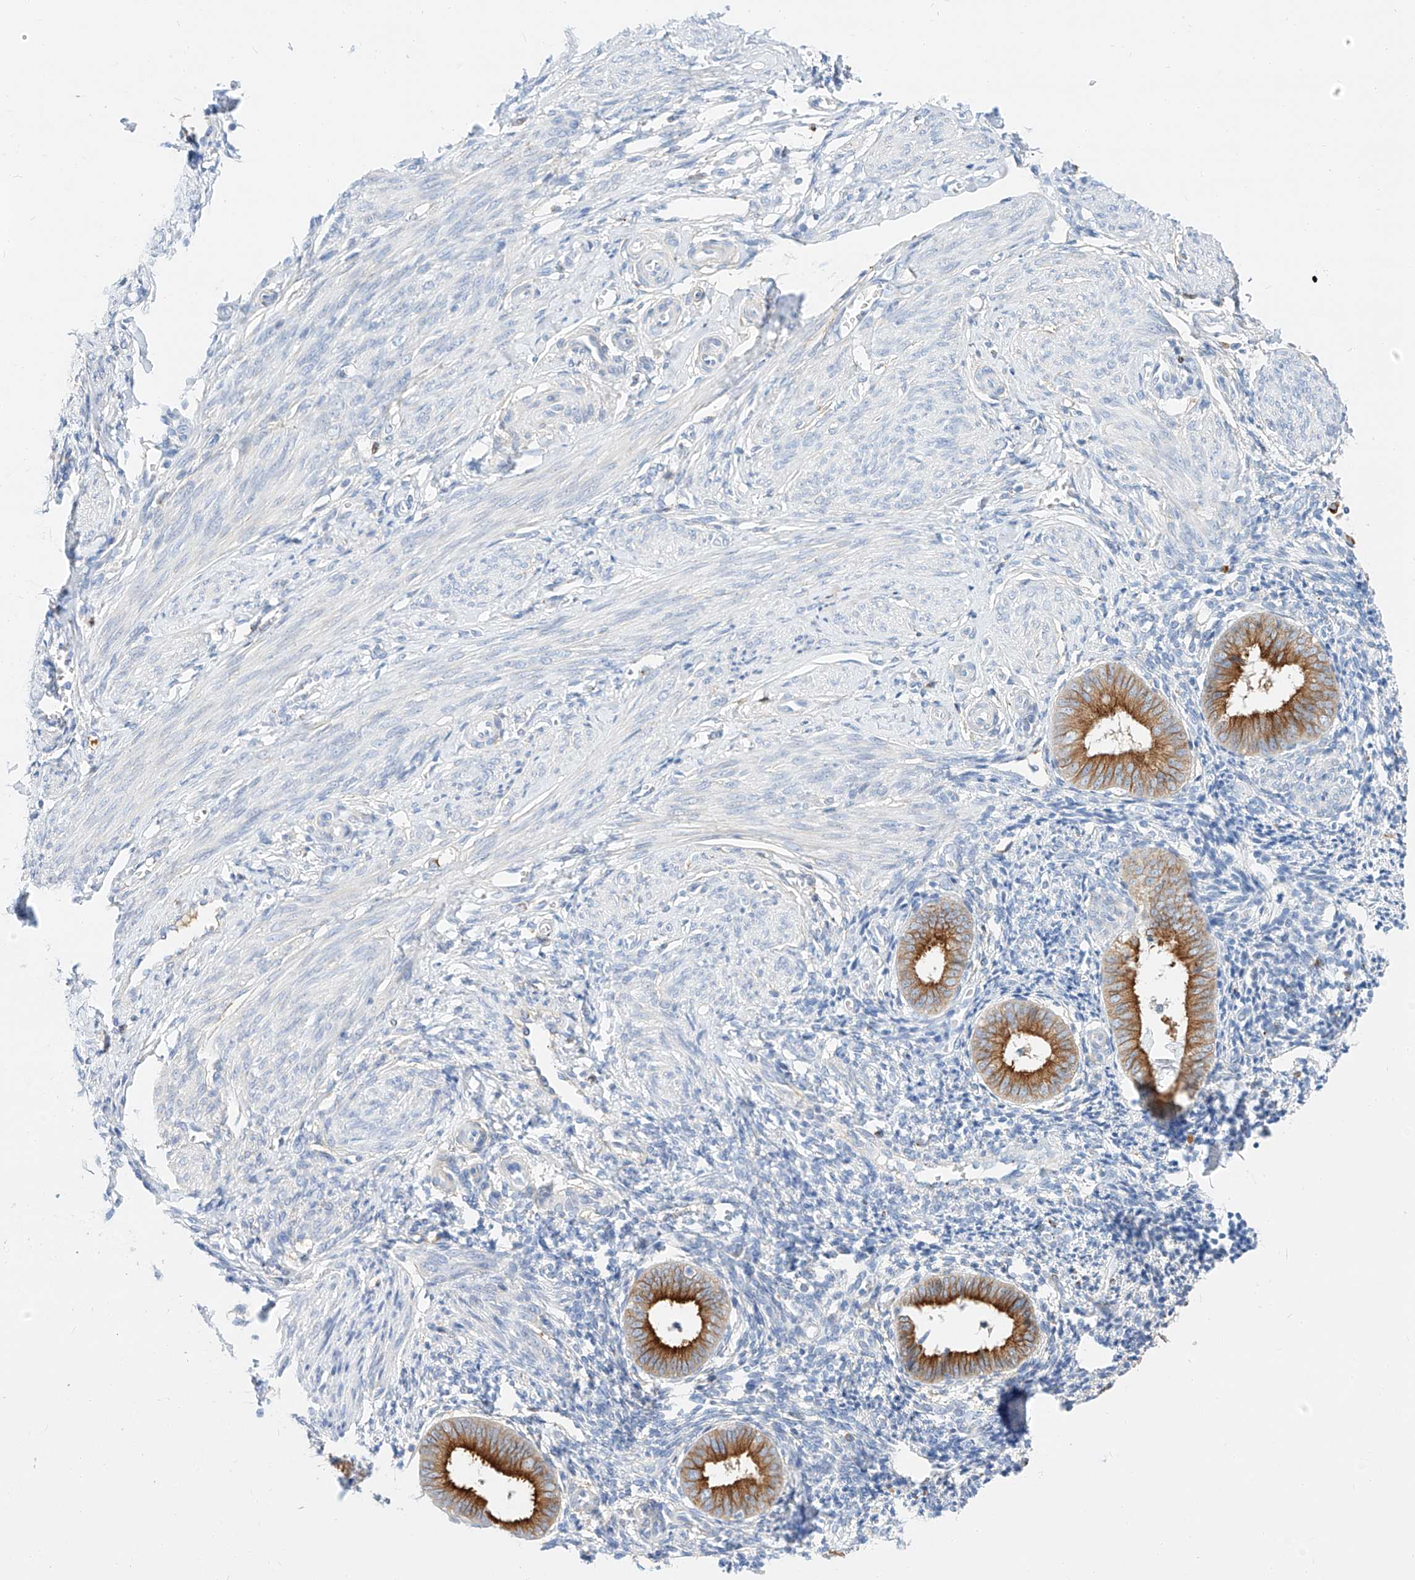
{"staining": {"intensity": "negative", "quantity": "none", "location": "none"}, "tissue": "endometrium", "cell_type": "Cells in endometrial stroma", "image_type": "normal", "snomed": [{"axis": "morphology", "description": "Normal tissue, NOS"}, {"axis": "topography", "description": "Uterus"}, {"axis": "topography", "description": "Endometrium"}], "caption": "DAB immunohistochemical staining of normal endometrium shows no significant expression in cells in endometrial stroma. (DAB (3,3'-diaminobenzidine) IHC, high magnification).", "gene": "MAP7", "patient": {"sex": "female", "age": 48}}